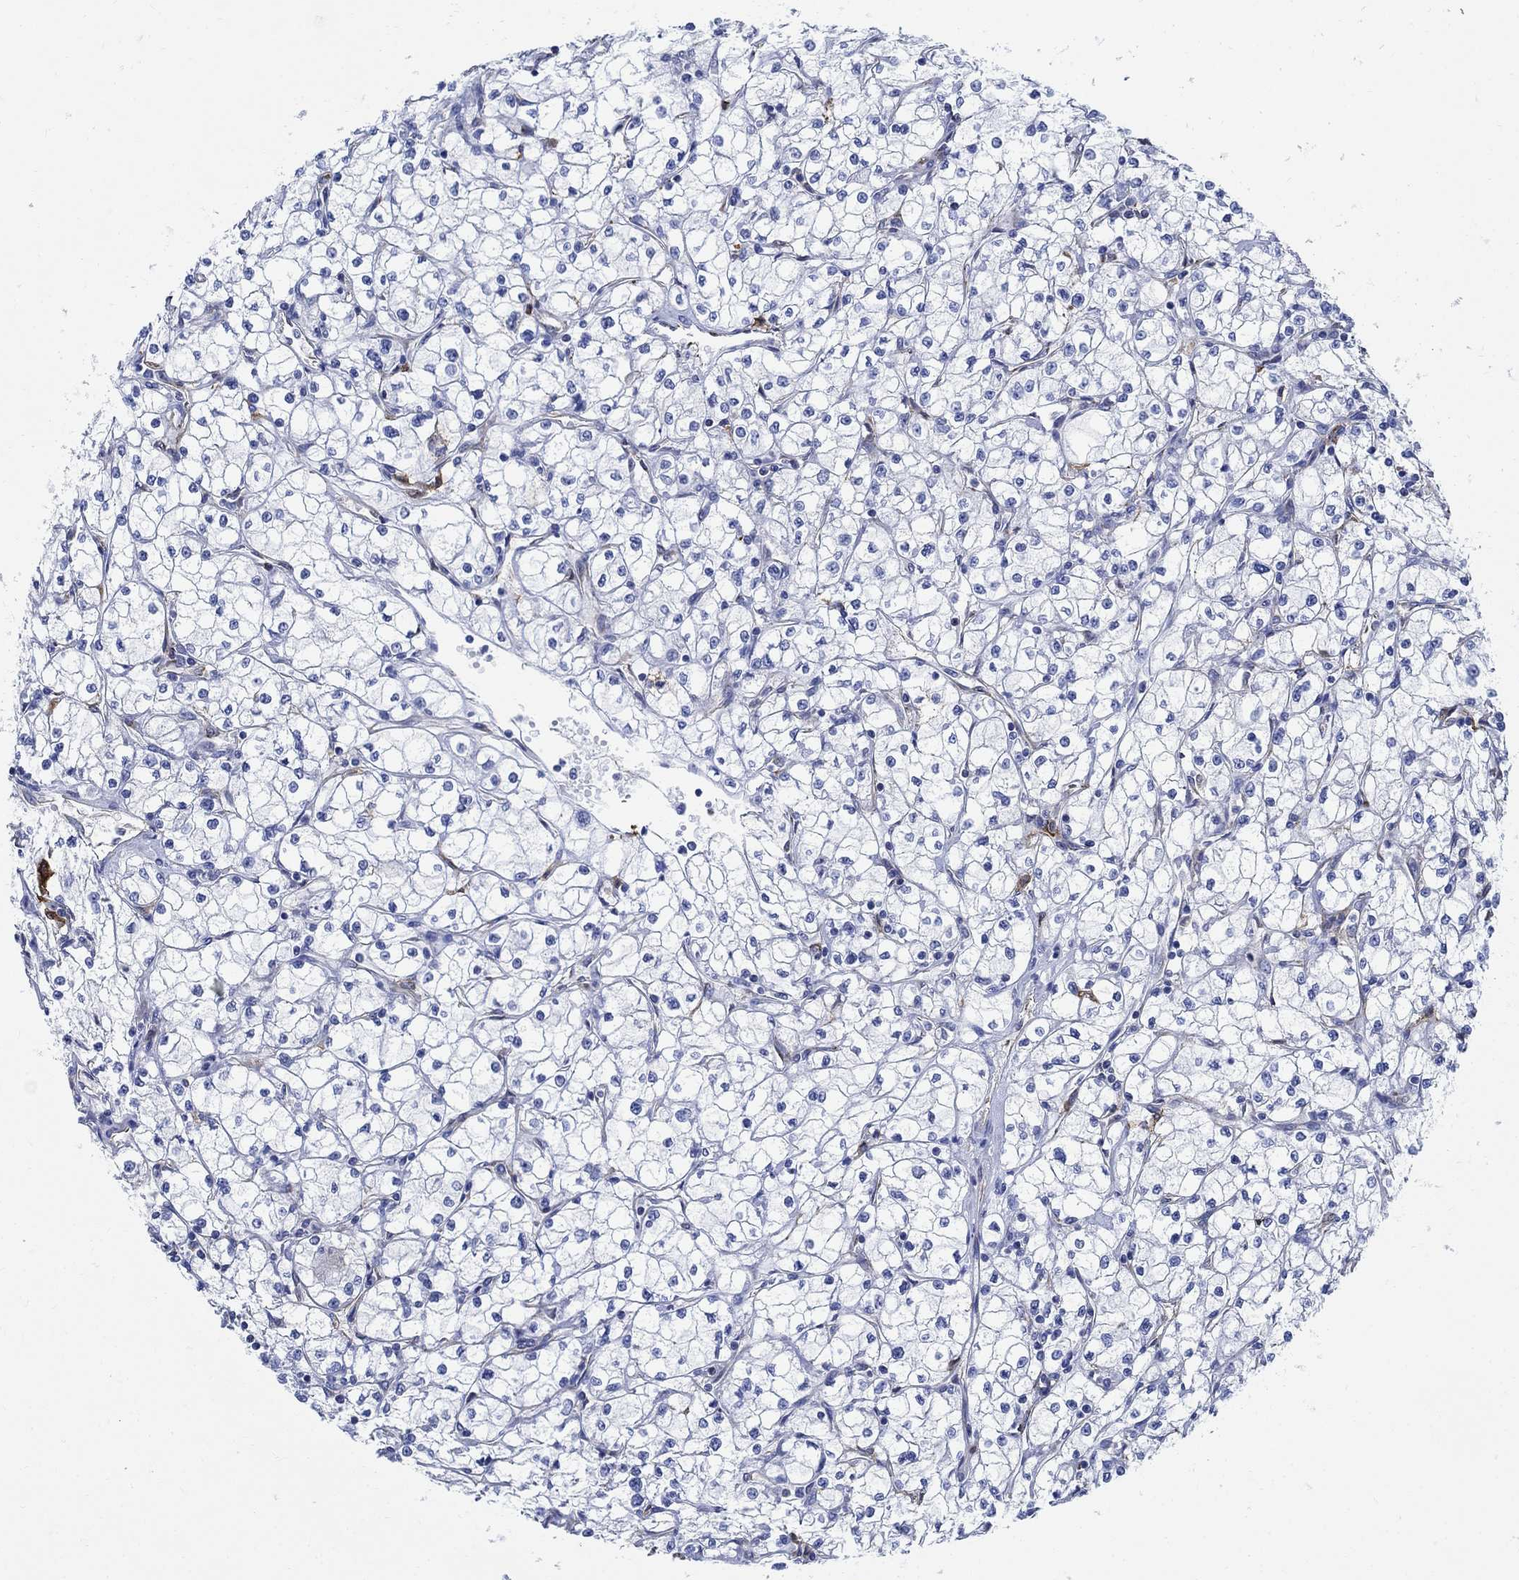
{"staining": {"intensity": "negative", "quantity": "none", "location": "none"}, "tissue": "renal cancer", "cell_type": "Tumor cells", "image_type": "cancer", "snomed": [{"axis": "morphology", "description": "Adenocarcinoma, NOS"}, {"axis": "topography", "description": "Kidney"}], "caption": "A micrograph of human renal cancer (adenocarcinoma) is negative for staining in tumor cells.", "gene": "PHF21B", "patient": {"sex": "male", "age": 67}}